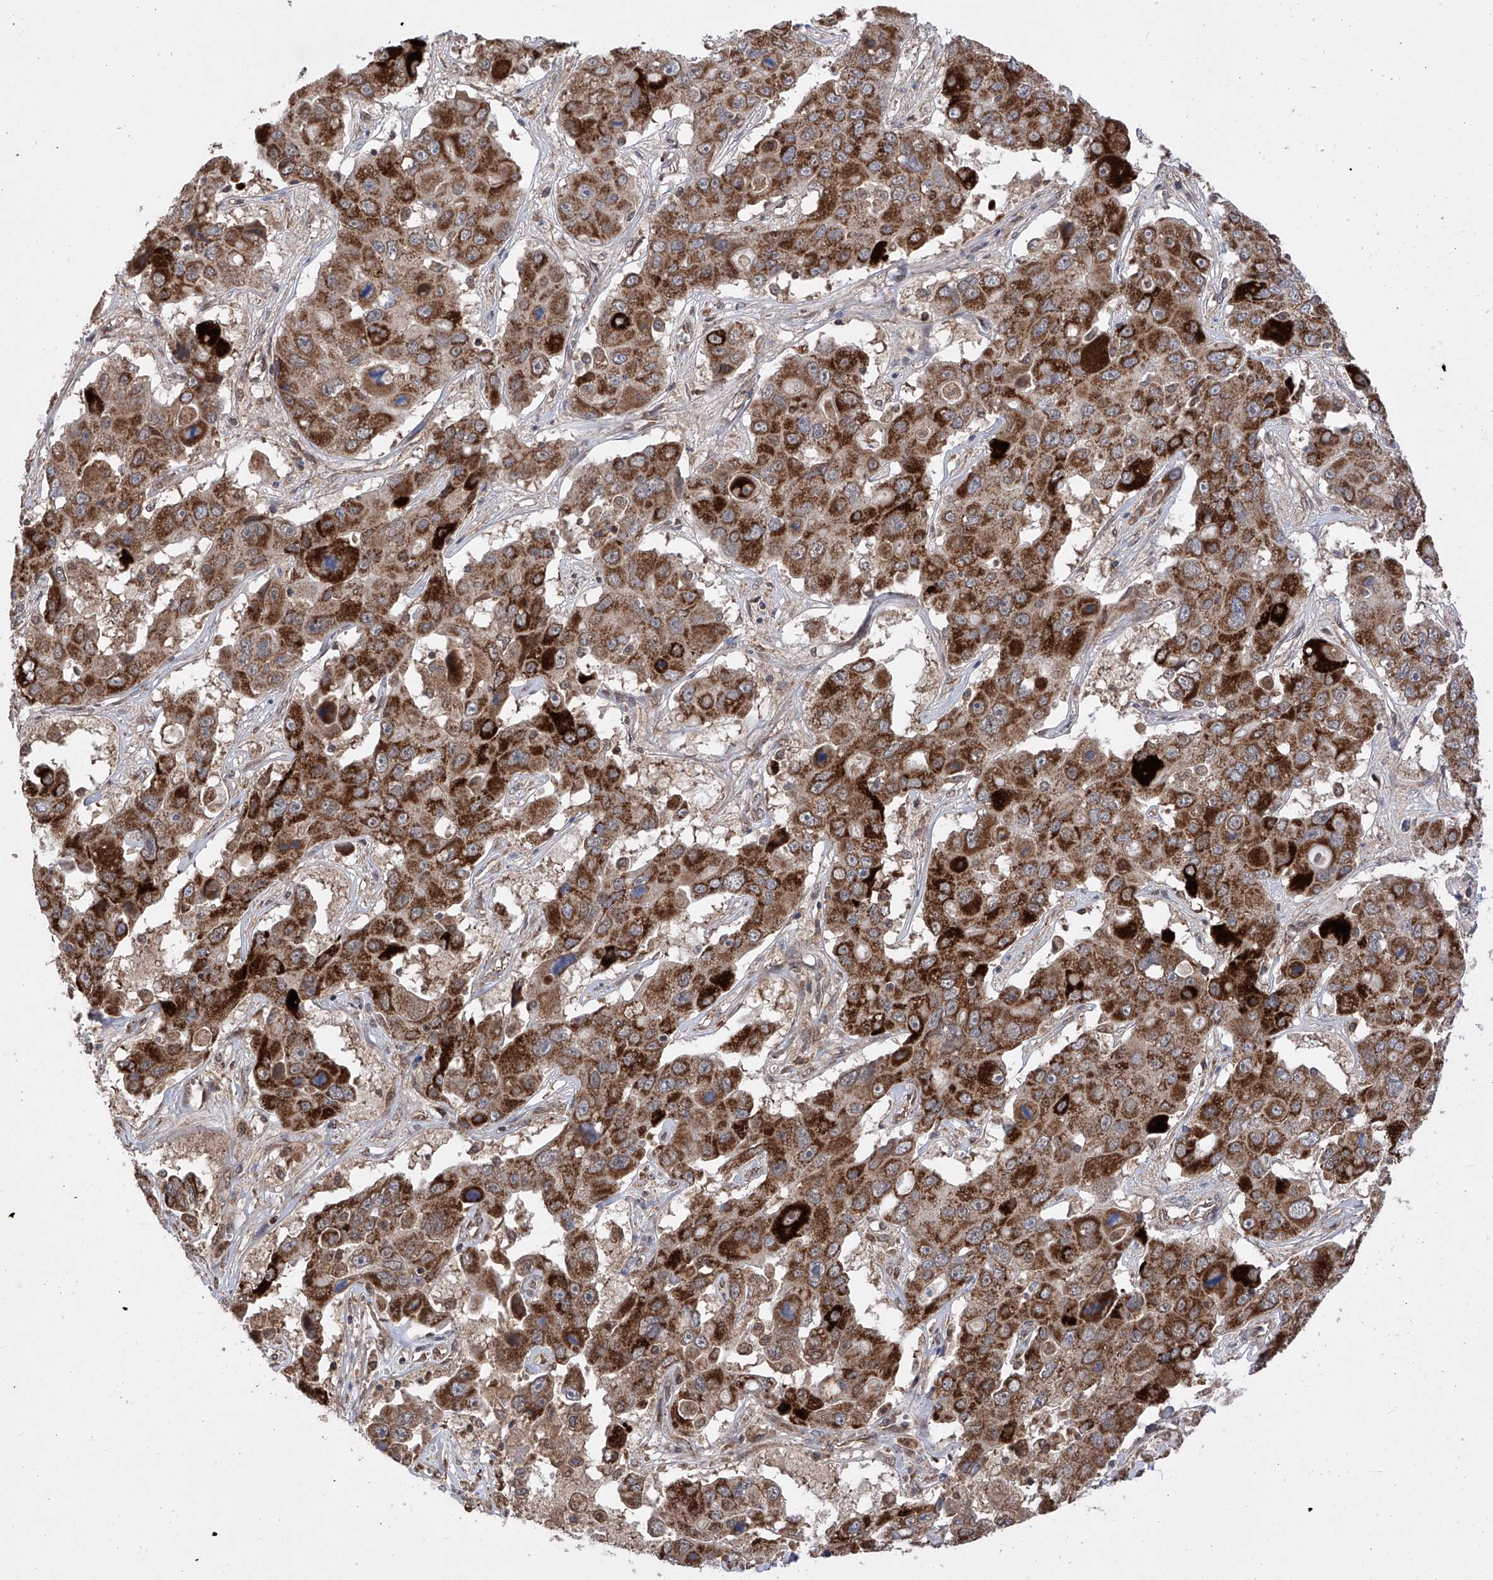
{"staining": {"intensity": "strong", "quantity": ">75%", "location": "cytoplasmic/membranous"}, "tissue": "liver cancer", "cell_type": "Tumor cells", "image_type": "cancer", "snomed": [{"axis": "morphology", "description": "Cholangiocarcinoma"}, {"axis": "topography", "description": "Liver"}], "caption": "An IHC photomicrograph of tumor tissue is shown. Protein staining in brown labels strong cytoplasmic/membranous positivity in liver cancer within tumor cells.", "gene": "SDHAF4", "patient": {"sex": "male", "age": 67}}